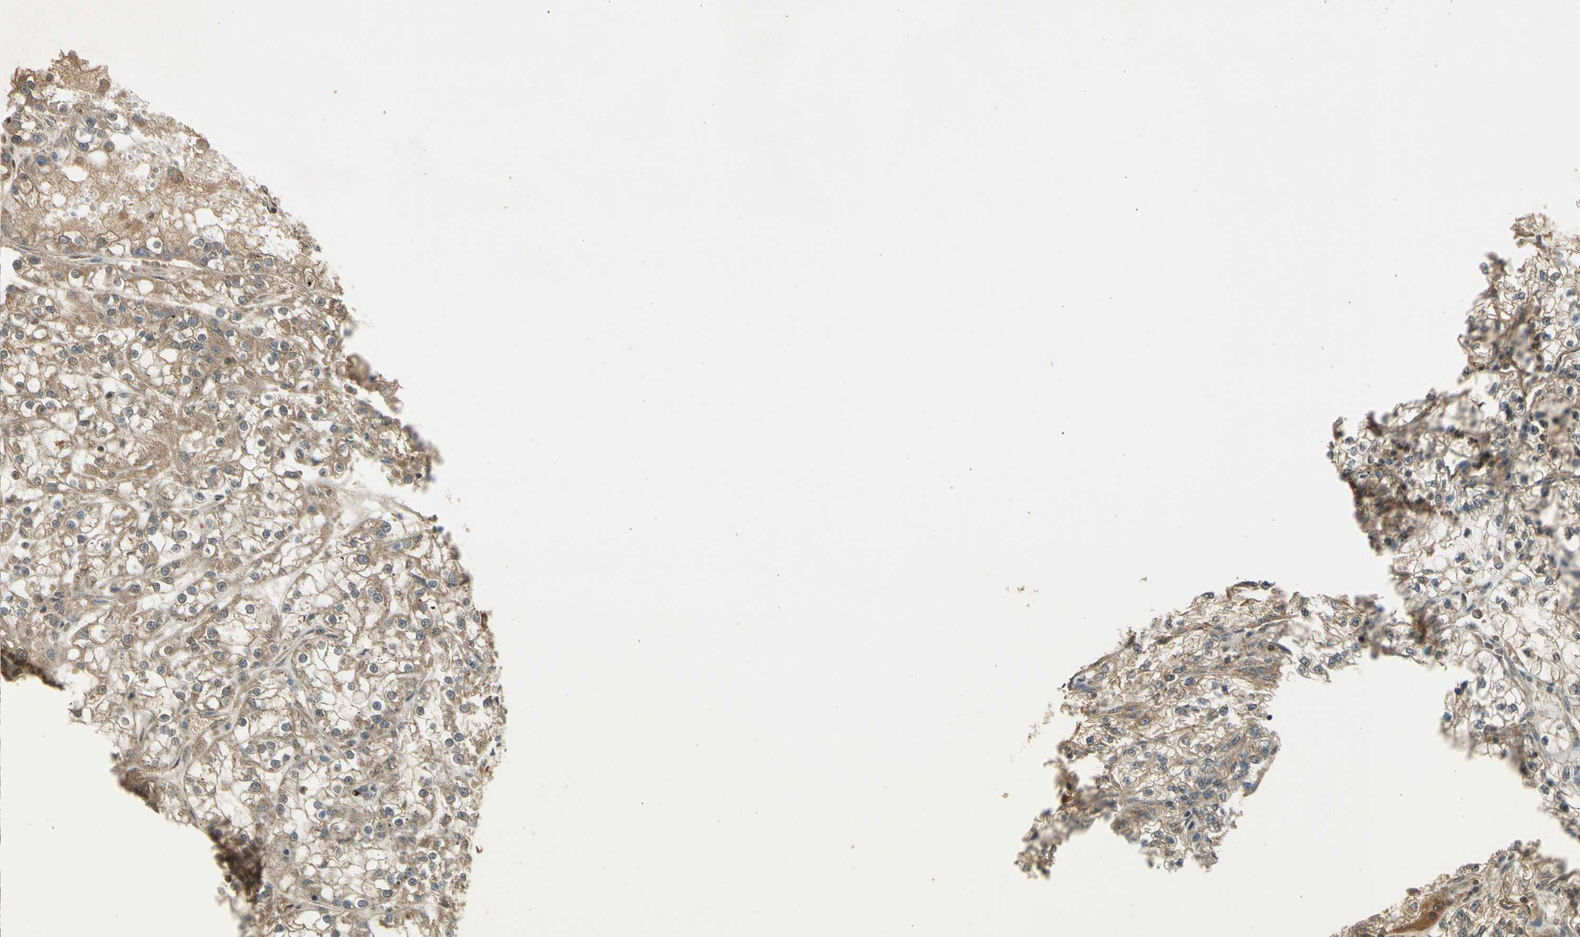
{"staining": {"intensity": "moderate", "quantity": ">75%", "location": "cytoplasmic/membranous"}, "tissue": "renal cancer", "cell_type": "Tumor cells", "image_type": "cancer", "snomed": [{"axis": "morphology", "description": "Adenocarcinoma, NOS"}, {"axis": "topography", "description": "Kidney"}], "caption": "Immunohistochemistry of human adenocarcinoma (renal) displays medium levels of moderate cytoplasmic/membranous positivity in about >75% of tumor cells.", "gene": "GMEB2", "patient": {"sex": "female", "age": 57}}